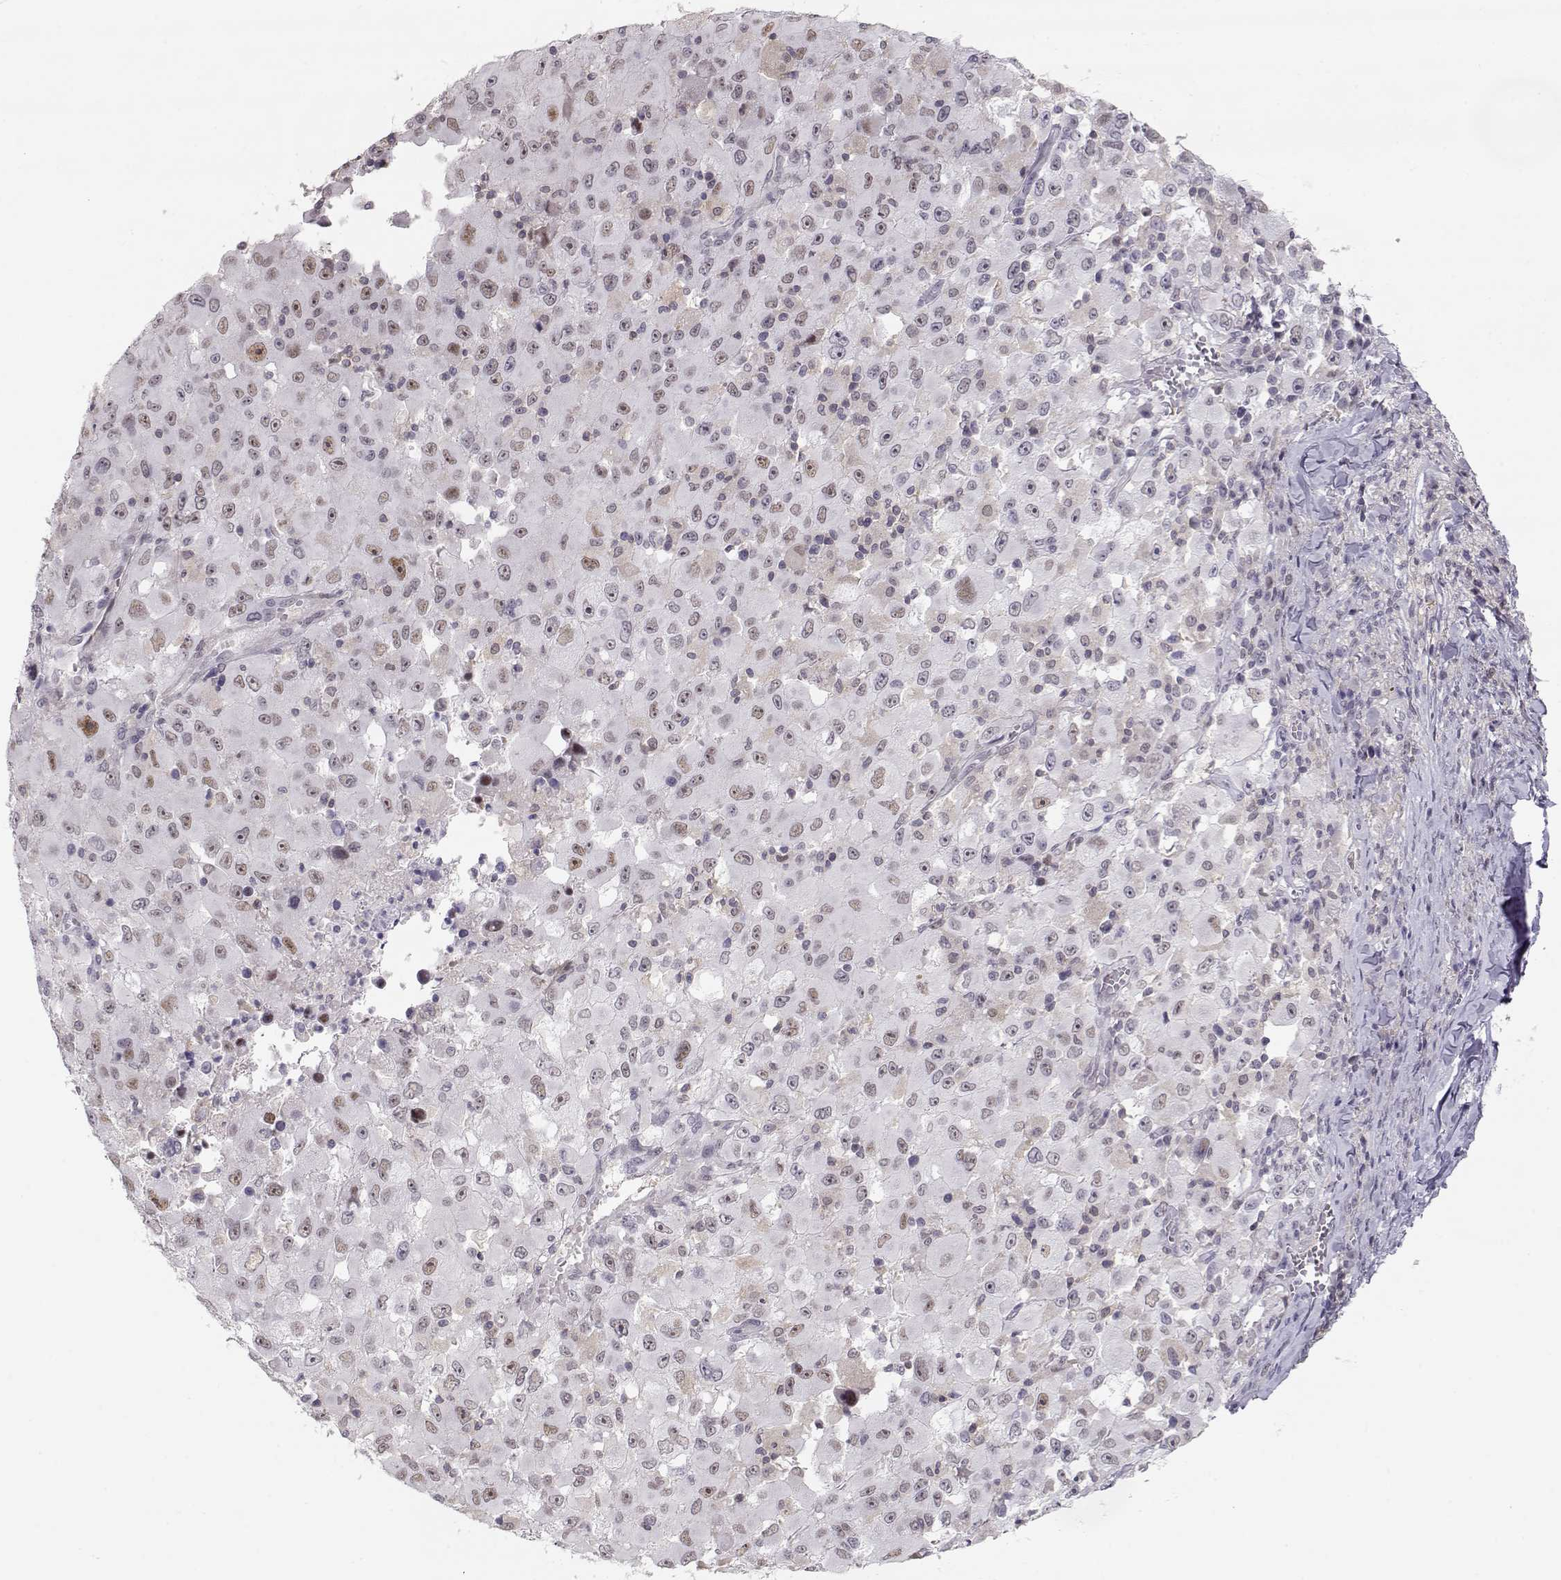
{"staining": {"intensity": "weak", "quantity": "<25%", "location": "nuclear"}, "tissue": "melanoma", "cell_type": "Tumor cells", "image_type": "cancer", "snomed": [{"axis": "morphology", "description": "Malignant melanoma, Metastatic site"}, {"axis": "topography", "description": "Soft tissue"}], "caption": "Immunohistochemistry (IHC) image of neoplastic tissue: malignant melanoma (metastatic site) stained with DAB exhibits no significant protein expression in tumor cells.", "gene": "TEPP", "patient": {"sex": "male", "age": 50}}